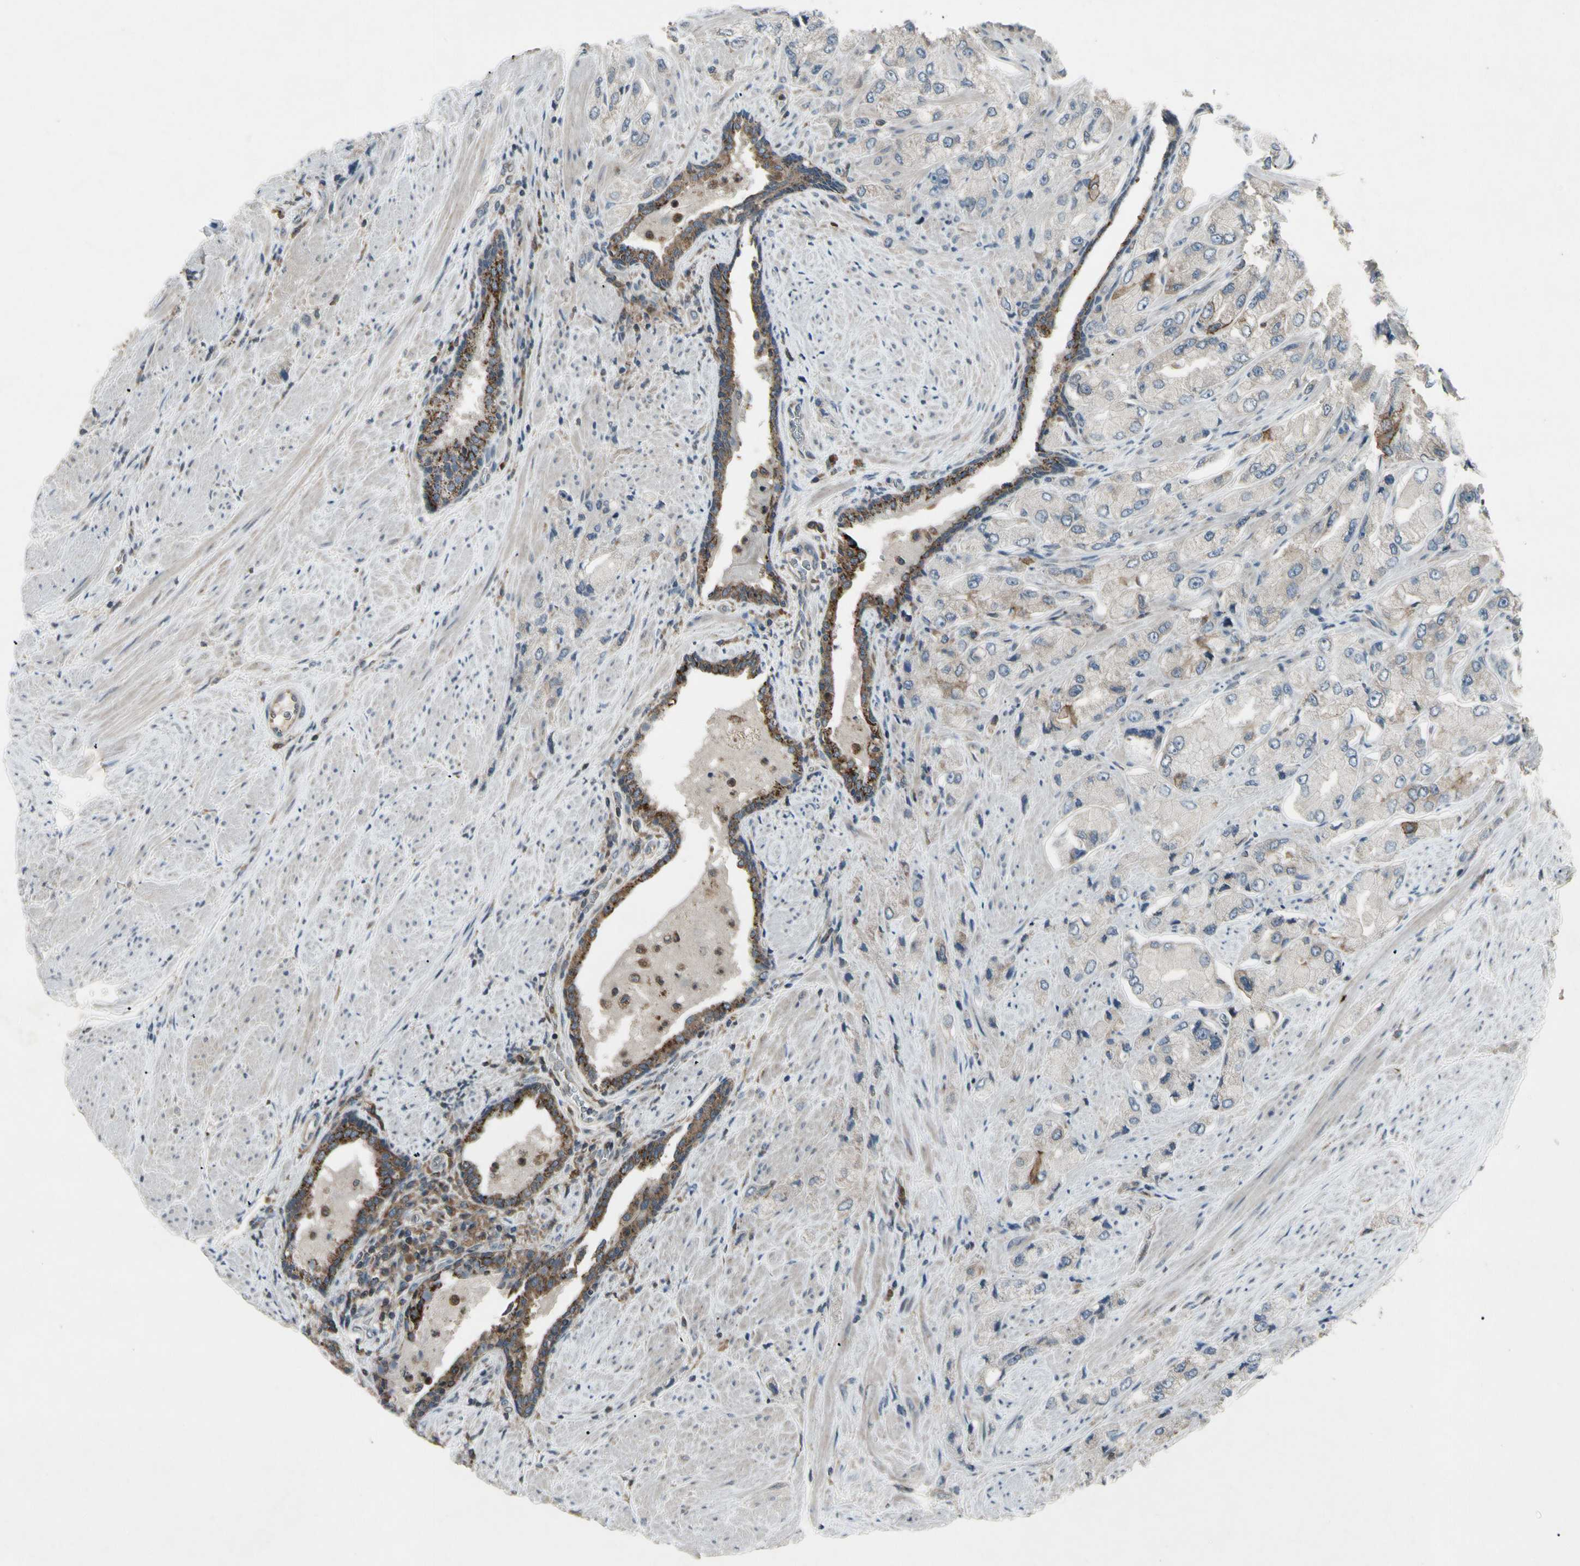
{"staining": {"intensity": "moderate", "quantity": "25%-75%", "location": "cytoplasmic/membranous"}, "tissue": "prostate cancer", "cell_type": "Tumor cells", "image_type": "cancer", "snomed": [{"axis": "morphology", "description": "Adenocarcinoma, High grade"}, {"axis": "topography", "description": "Prostate"}], "caption": "DAB (3,3'-diaminobenzidine) immunohistochemical staining of human prostate high-grade adenocarcinoma demonstrates moderate cytoplasmic/membranous protein staining in about 25%-75% of tumor cells.", "gene": "NMI", "patient": {"sex": "male", "age": 58}}